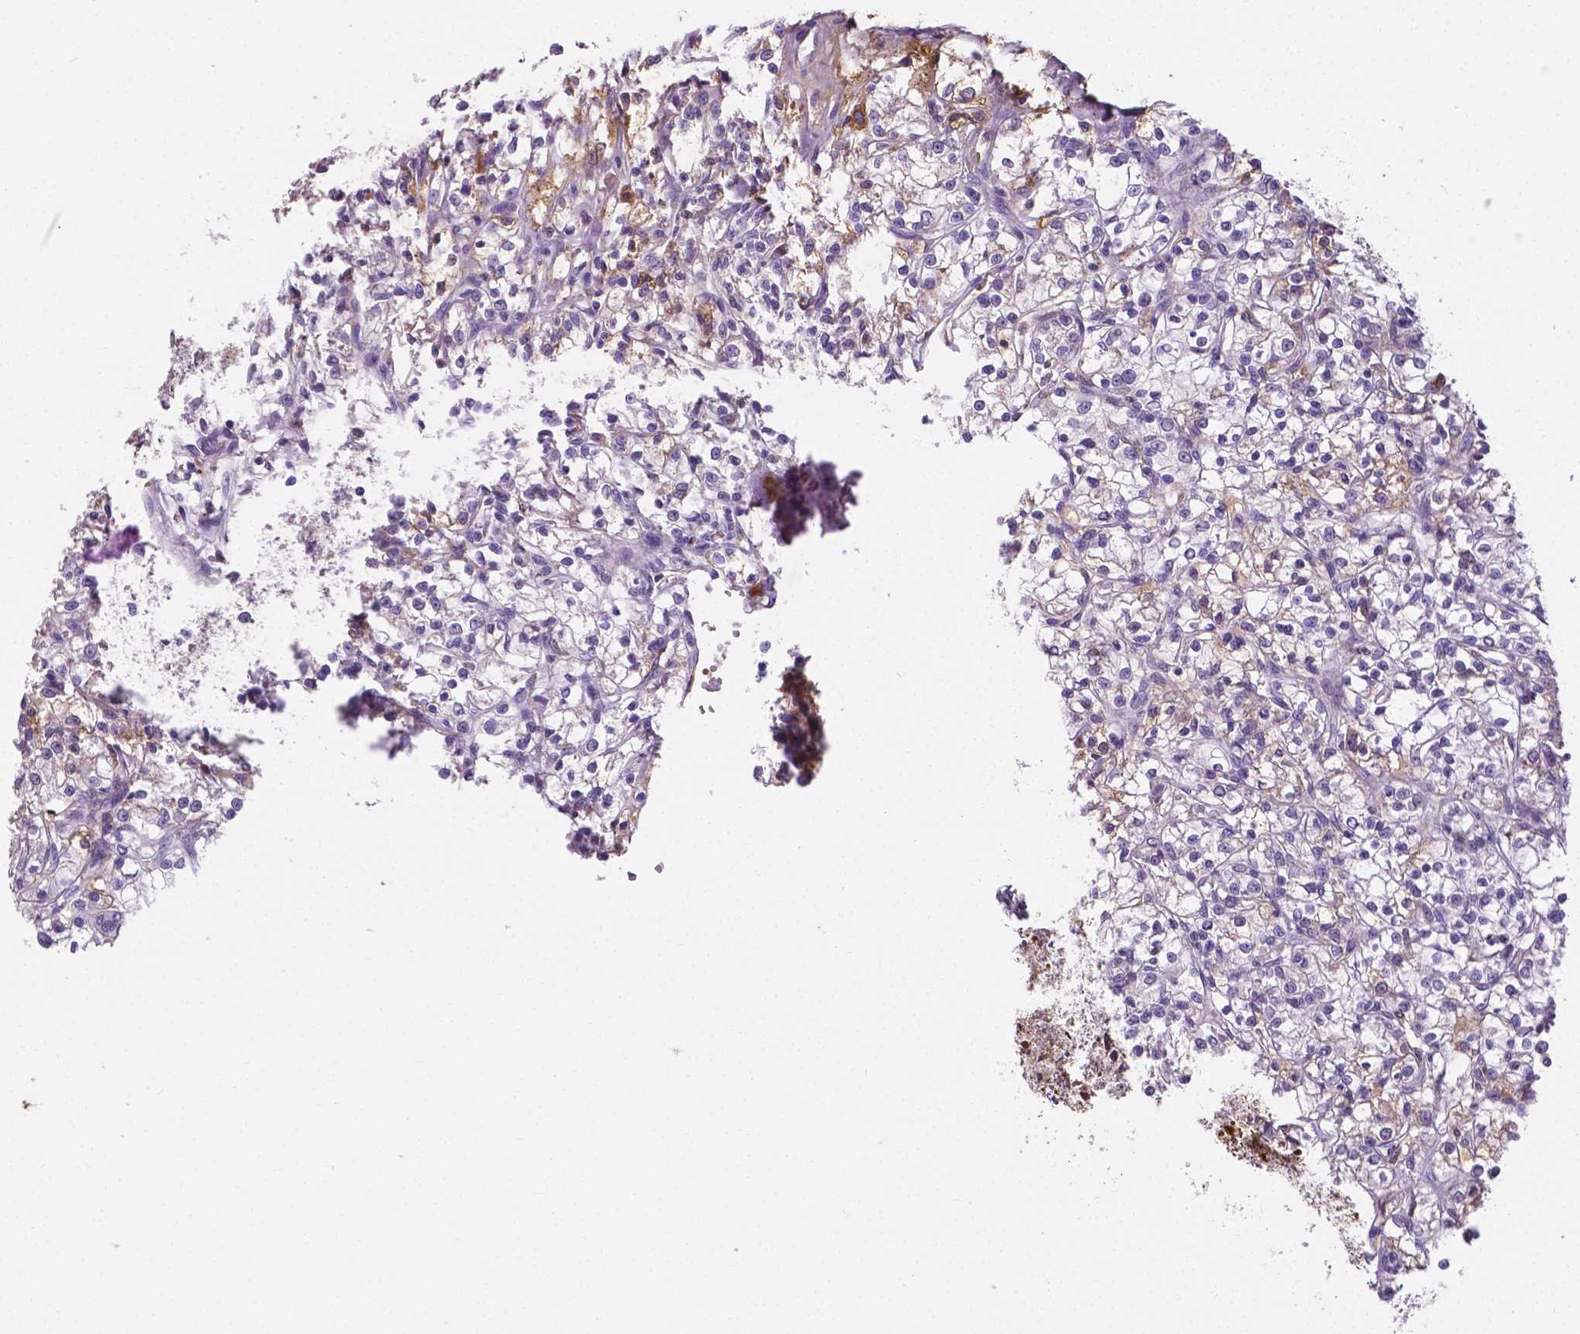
{"staining": {"intensity": "weak", "quantity": "<25%", "location": "cytoplasmic/membranous"}, "tissue": "renal cancer", "cell_type": "Tumor cells", "image_type": "cancer", "snomed": [{"axis": "morphology", "description": "Adenocarcinoma, NOS"}, {"axis": "topography", "description": "Kidney"}], "caption": "IHC photomicrograph of adenocarcinoma (renal) stained for a protein (brown), which demonstrates no positivity in tumor cells.", "gene": "APOE", "patient": {"sex": "female", "age": 59}}